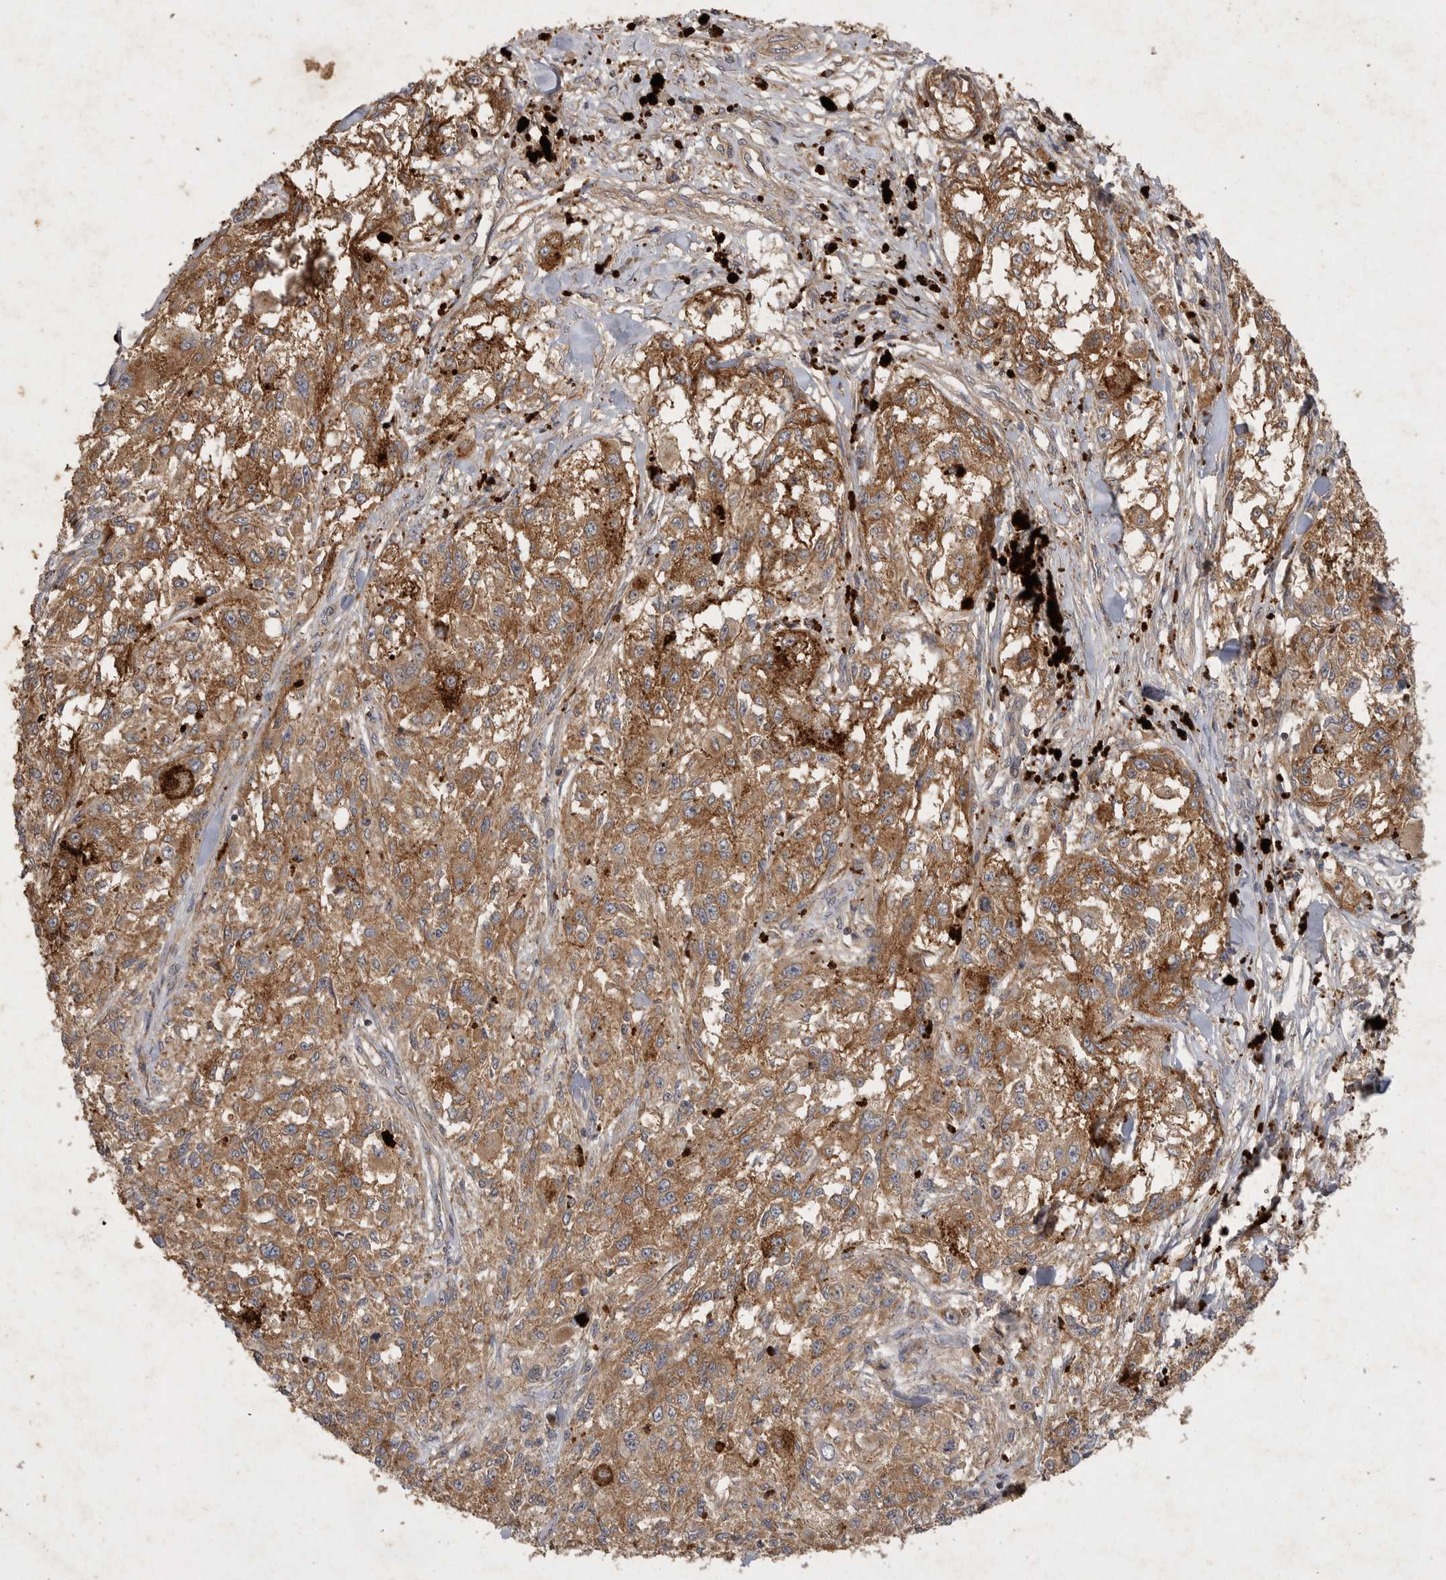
{"staining": {"intensity": "moderate", "quantity": ">75%", "location": "cytoplasmic/membranous"}, "tissue": "melanoma", "cell_type": "Tumor cells", "image_type": "cancer", "snomed": [{"axis": "morphology", "description": "Necrosis, NOS"}, {"axis": "morphology", "description": "Malignant melanoma, NOS"}, {"axis": "topography", "description": "Skin"}], "caption": "Immunohistochemistry image of neoplastic tissue: malignant melanoma stained using immunohistochemistry (IHC) exhibits medium levels of moderate protein expression localized specifically in the cytoplasmic/membranous of tumor cells, appearing as a cytoplasmic/membranous brown color.", "gene": "MRPL41", "patient": {"sex": "female", "age": 87}}